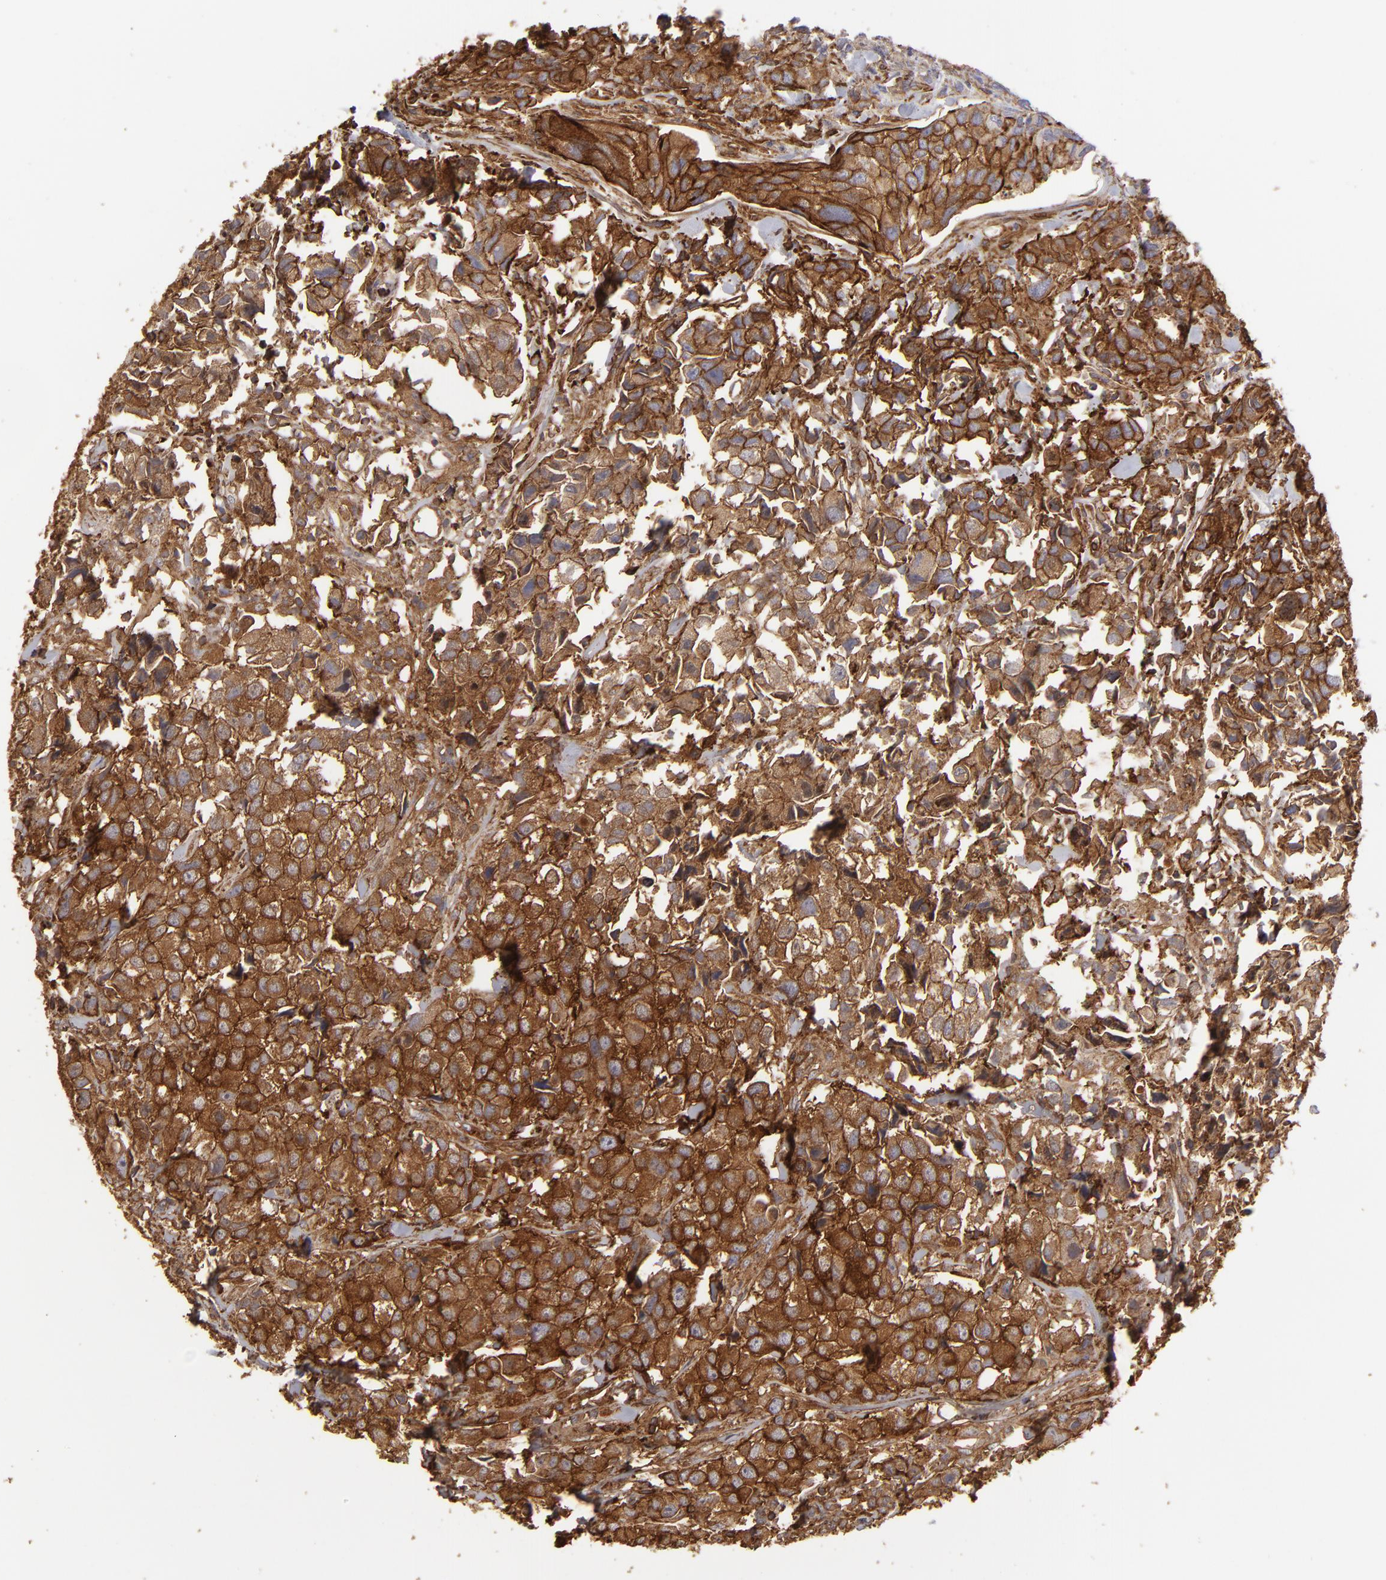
{"staining": {"intensity": "strong", "quantity": ">75%", "location": "cytoplasmic/membranous"}, "tissue": "urothelial cancer", "cell_type": "Tumor cells", "image_type": "cancer", "snomed": [{"axis": "morphology", "description": "Urothelial carcinoma, High grade"}, {"axis": "topography", "description": "Urinary bladder"}], "caption": "An image of human urothelial cancer stained for a protein shows strong cytoplasmic/membranous brown staining in tumor cells.", "gene": "ACTB", "patient": {"sex": "female", "age": 75}}